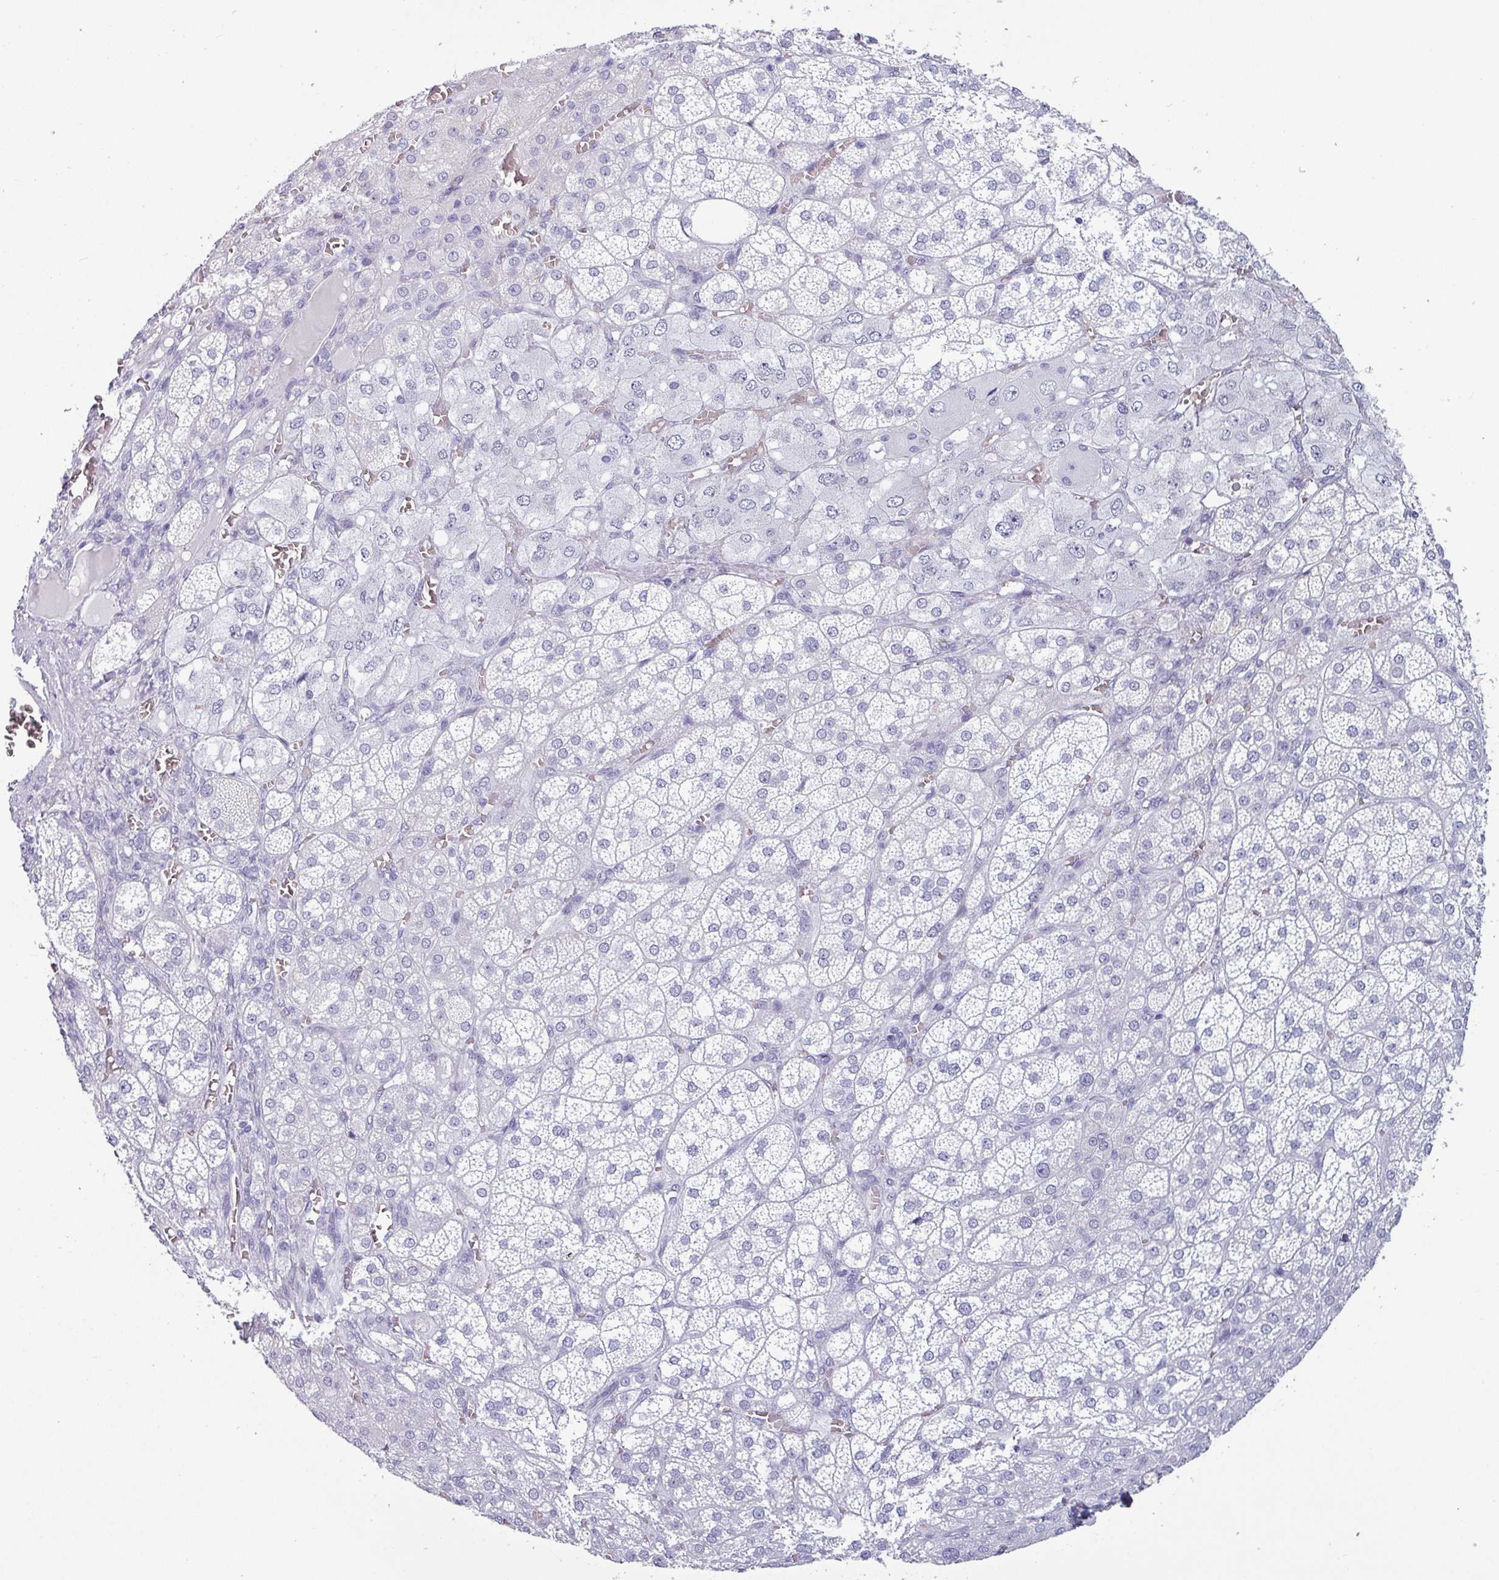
{"staining": {"intensity": "negative", "quantity": "none", "location": "none"}, "tissue": "adrenal gland", "cell_type": "Glandular cells", "image_type": "normal", "snomed": [{"axis": "morphology", "description": "Normal tissue, NOS"}, {"axis": "topography", "description": "Adrenal gland"}], "caption": "The histopathology image displays no significant positivity in glandular cells of adrenal gland.", "gene": "CRYBB2", "patient": {"sex": "female", "age": 60}}